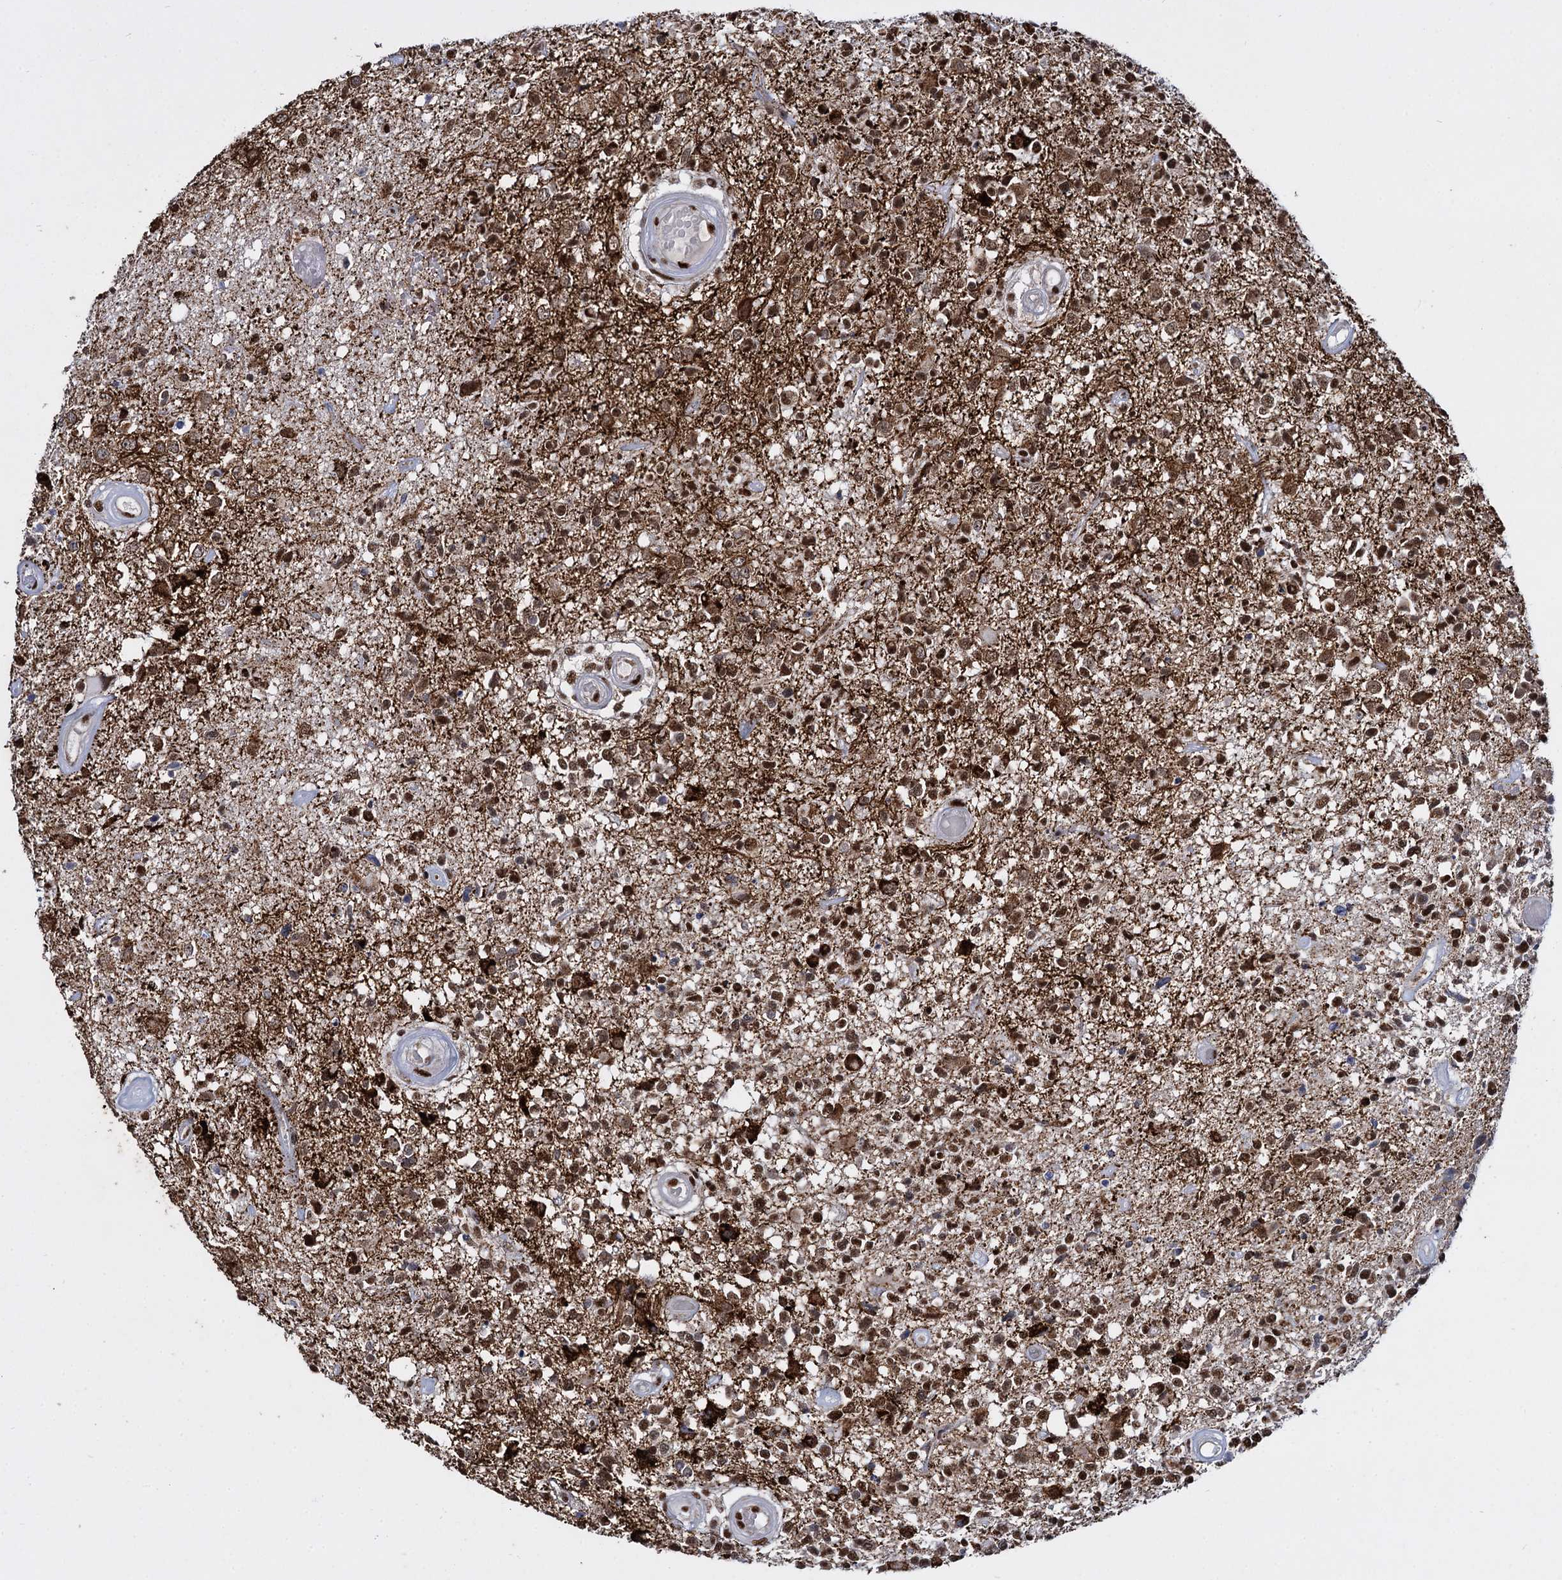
{"staining": {"intensity": "strong", "quantity": "25%-75%", "location": "nuclear"}, "tissue": "glioma", "cell_type": "Tumor cells", "image_type": "cancer", "snomed": [{"axis": "morphology", "description": "Glioma, malignant, High grade"}, {"axis": "morphology", "description": "Glioblastoma, NOS"}, {"axis": "topography", "description": "Brain"}], "caption": "Immunohistochemical staining of human malignant high-grade glioma demonstrates high levels of strong nuclear protein staining in about 25%-75% of tumor cells.", "gene": "RPUSD4", "patient": {"sex": "male", "age": 60}}